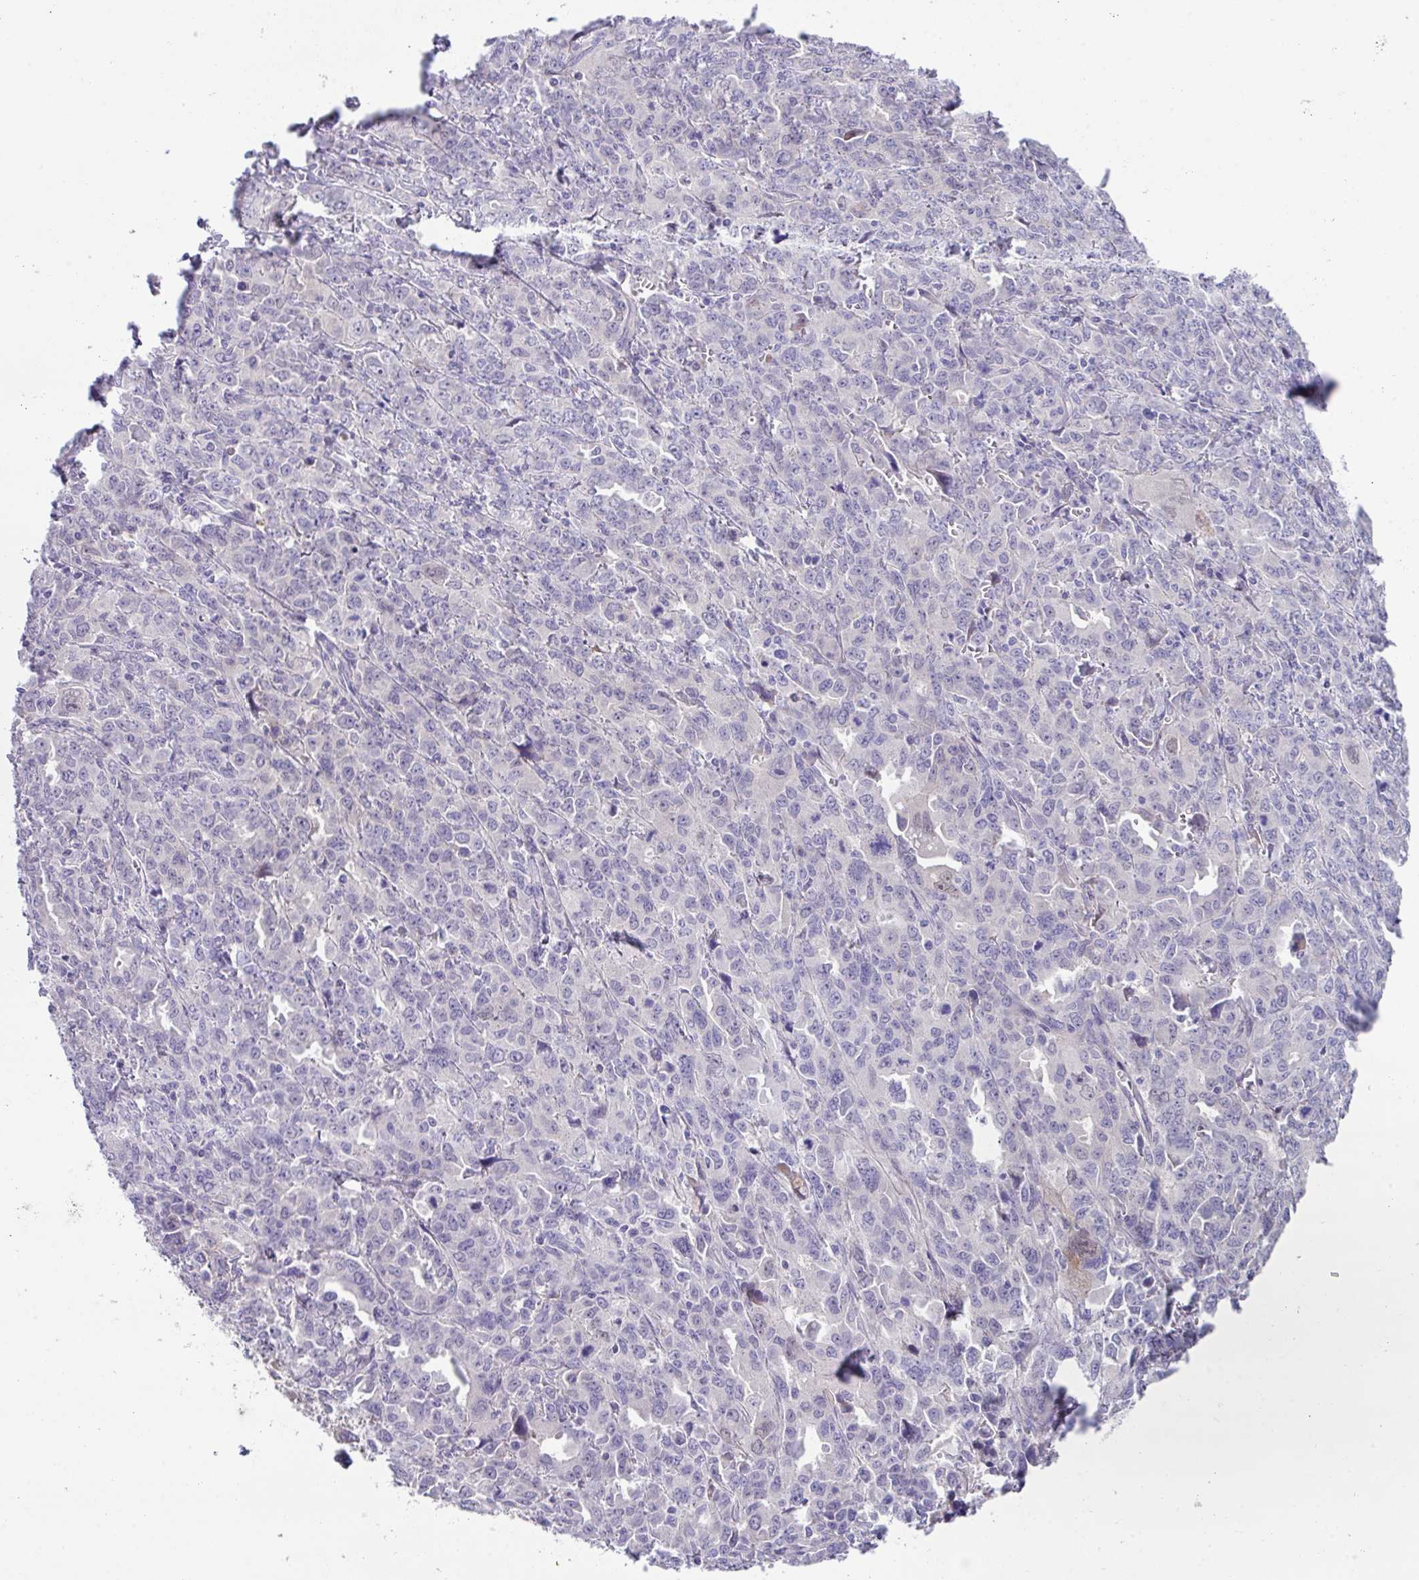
{"staining": {"intensity": "weak", "quantity": "<25%", "location": "nuclear"}, "tissue": "ovarian cancer", "cell_type": "Tumor cells", "image_type": "cancer", "snomed": [{"axis": "morphology", "description": "Adenocarcinoma, NOS"}, {"axis": "morphology", "description": "Carcinoma, endometroid"}, {"axis": "topography", "description": "Ovary"}], "caption": "A high-resolution histopathology image shows immunohistochemistry staining of ovarian endometroid carcinoma, which shows no significant expression in tumor cells. (Immunohistochemistry, brightfield microscopy, high magnification).", "gene": "DNAL1", "patient": {"sex": "female", "age": 72}}